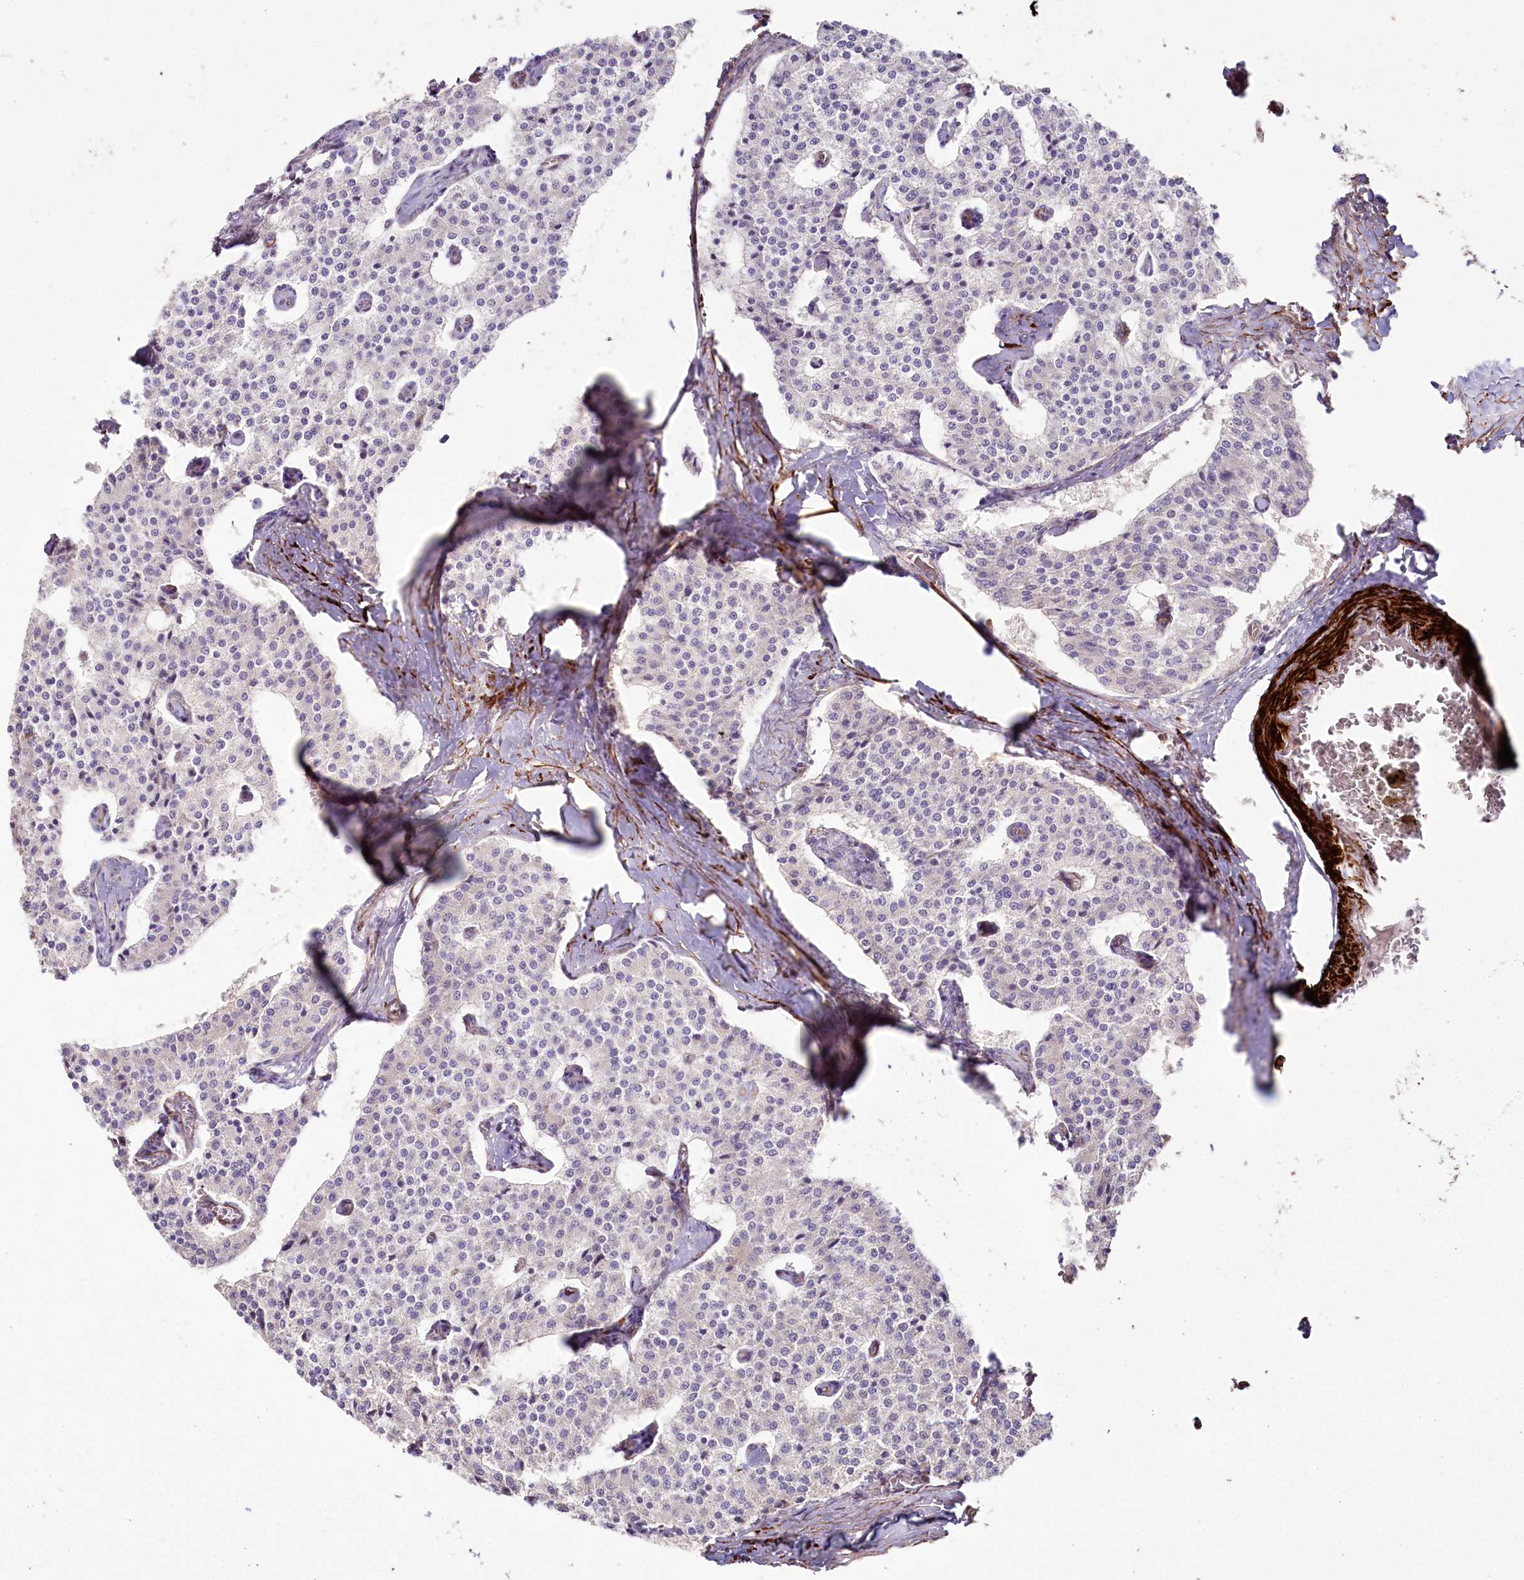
{"staining": {"intensity": "negative", "quantity": "none", "location": "none"}, "tissue": "carcinoid", "cell_type": "Tumor cells", "image_type": "cancer", "snomed": [{"axis": "morphology", "description": "Carcinoid, malignant, NOS"}, {"axis": "topography", "description": "Colon"}], "caption": "The histopathology image exhibits no significant positivity in tumor cells of carcinoid.", "gene": "SUMF1", "patient": {"sex": "female", "age": 52}}